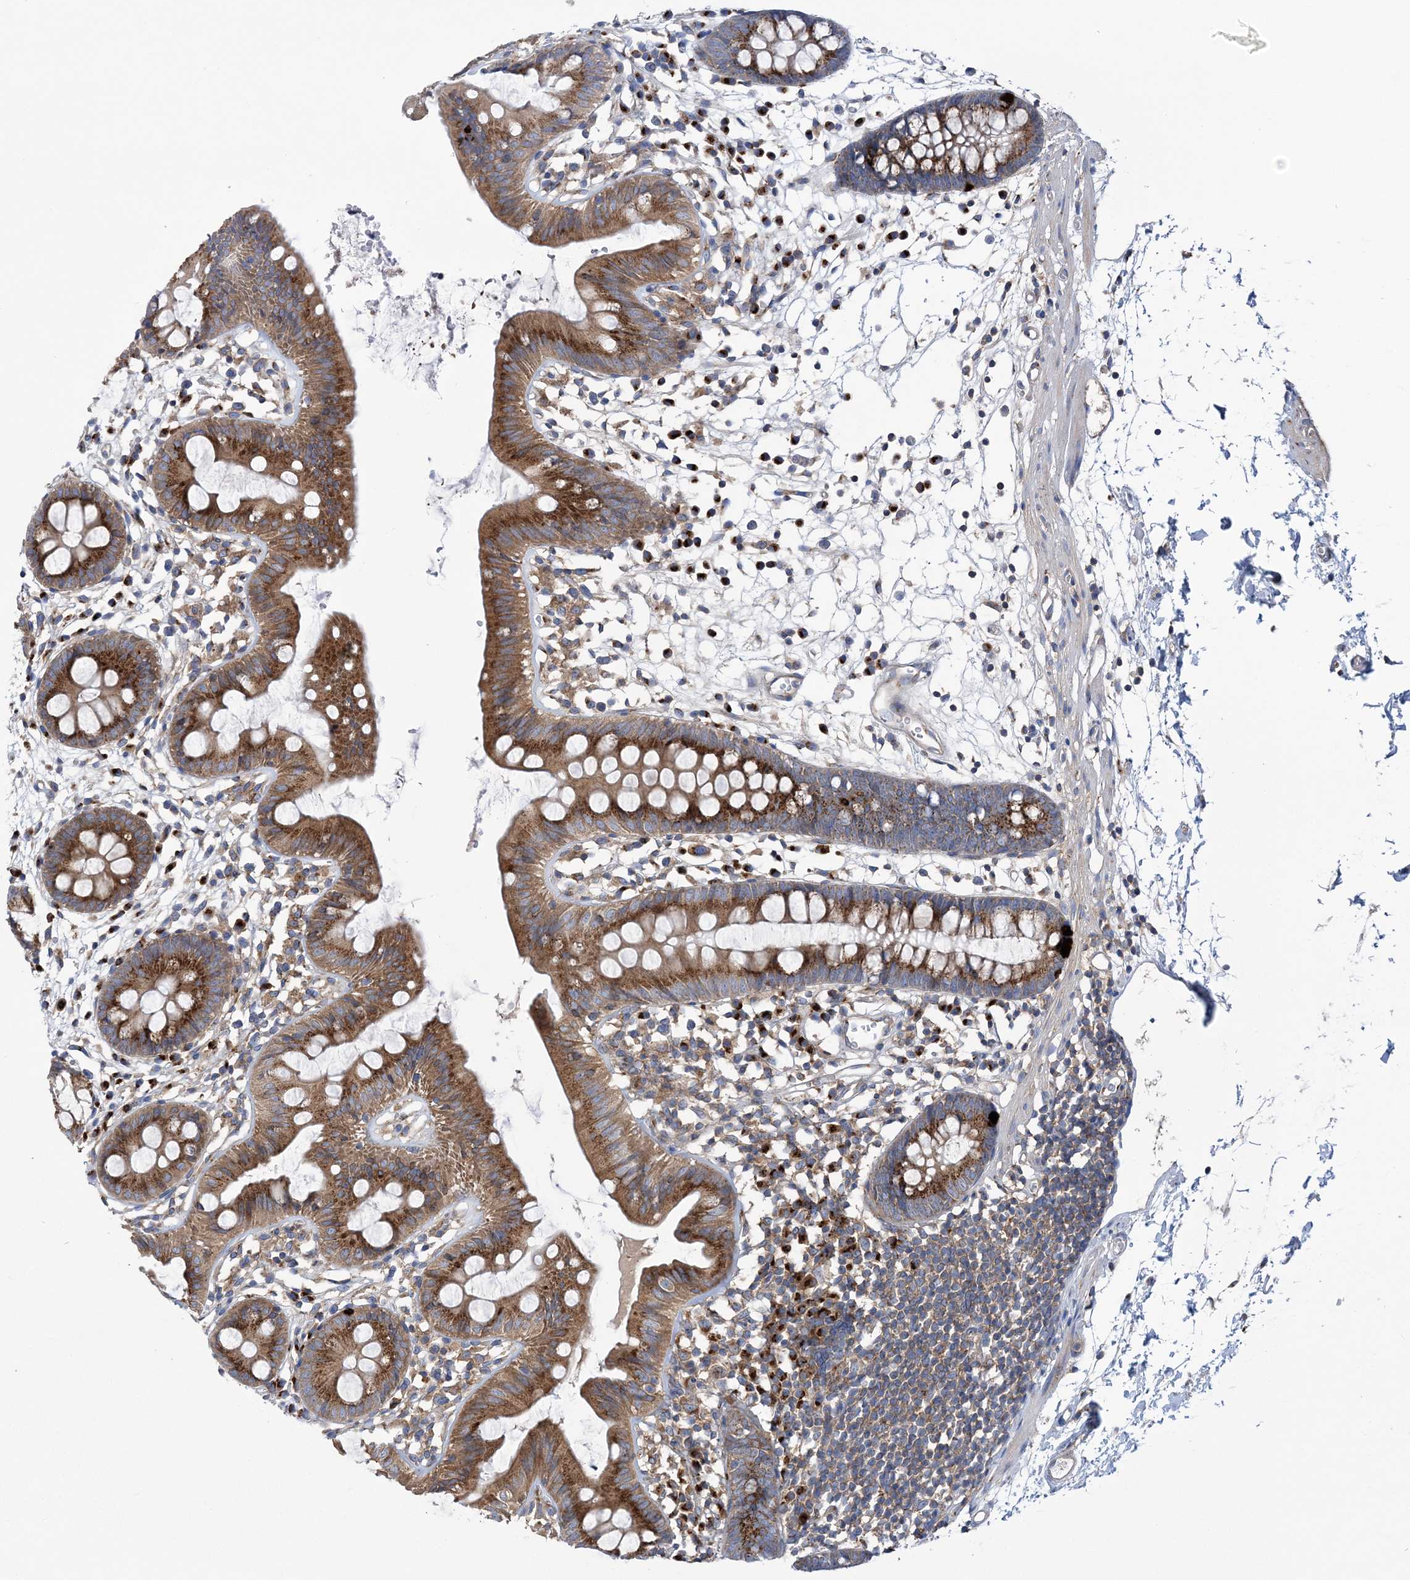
{"staining": {"intensity": "weak", "quantity": ">75%", "location": "cytoplasmic/membranous"}, "tissue": "colon", "cell_type": "Endothelial cells", "image_type": "normal", "snomed": [{"axis": "morphology", "description": "Normal tissue, NOS"}, {"axis": "topography", "description": "Colon"}], "caption": "Human colon stained for a protein (brown) demonstrates weak cytoplasmic/membranous positive expression in approximately >75% of endothelial cells.", "gene": "COPB2", "patient": {"sex": "male", "age": 56}}